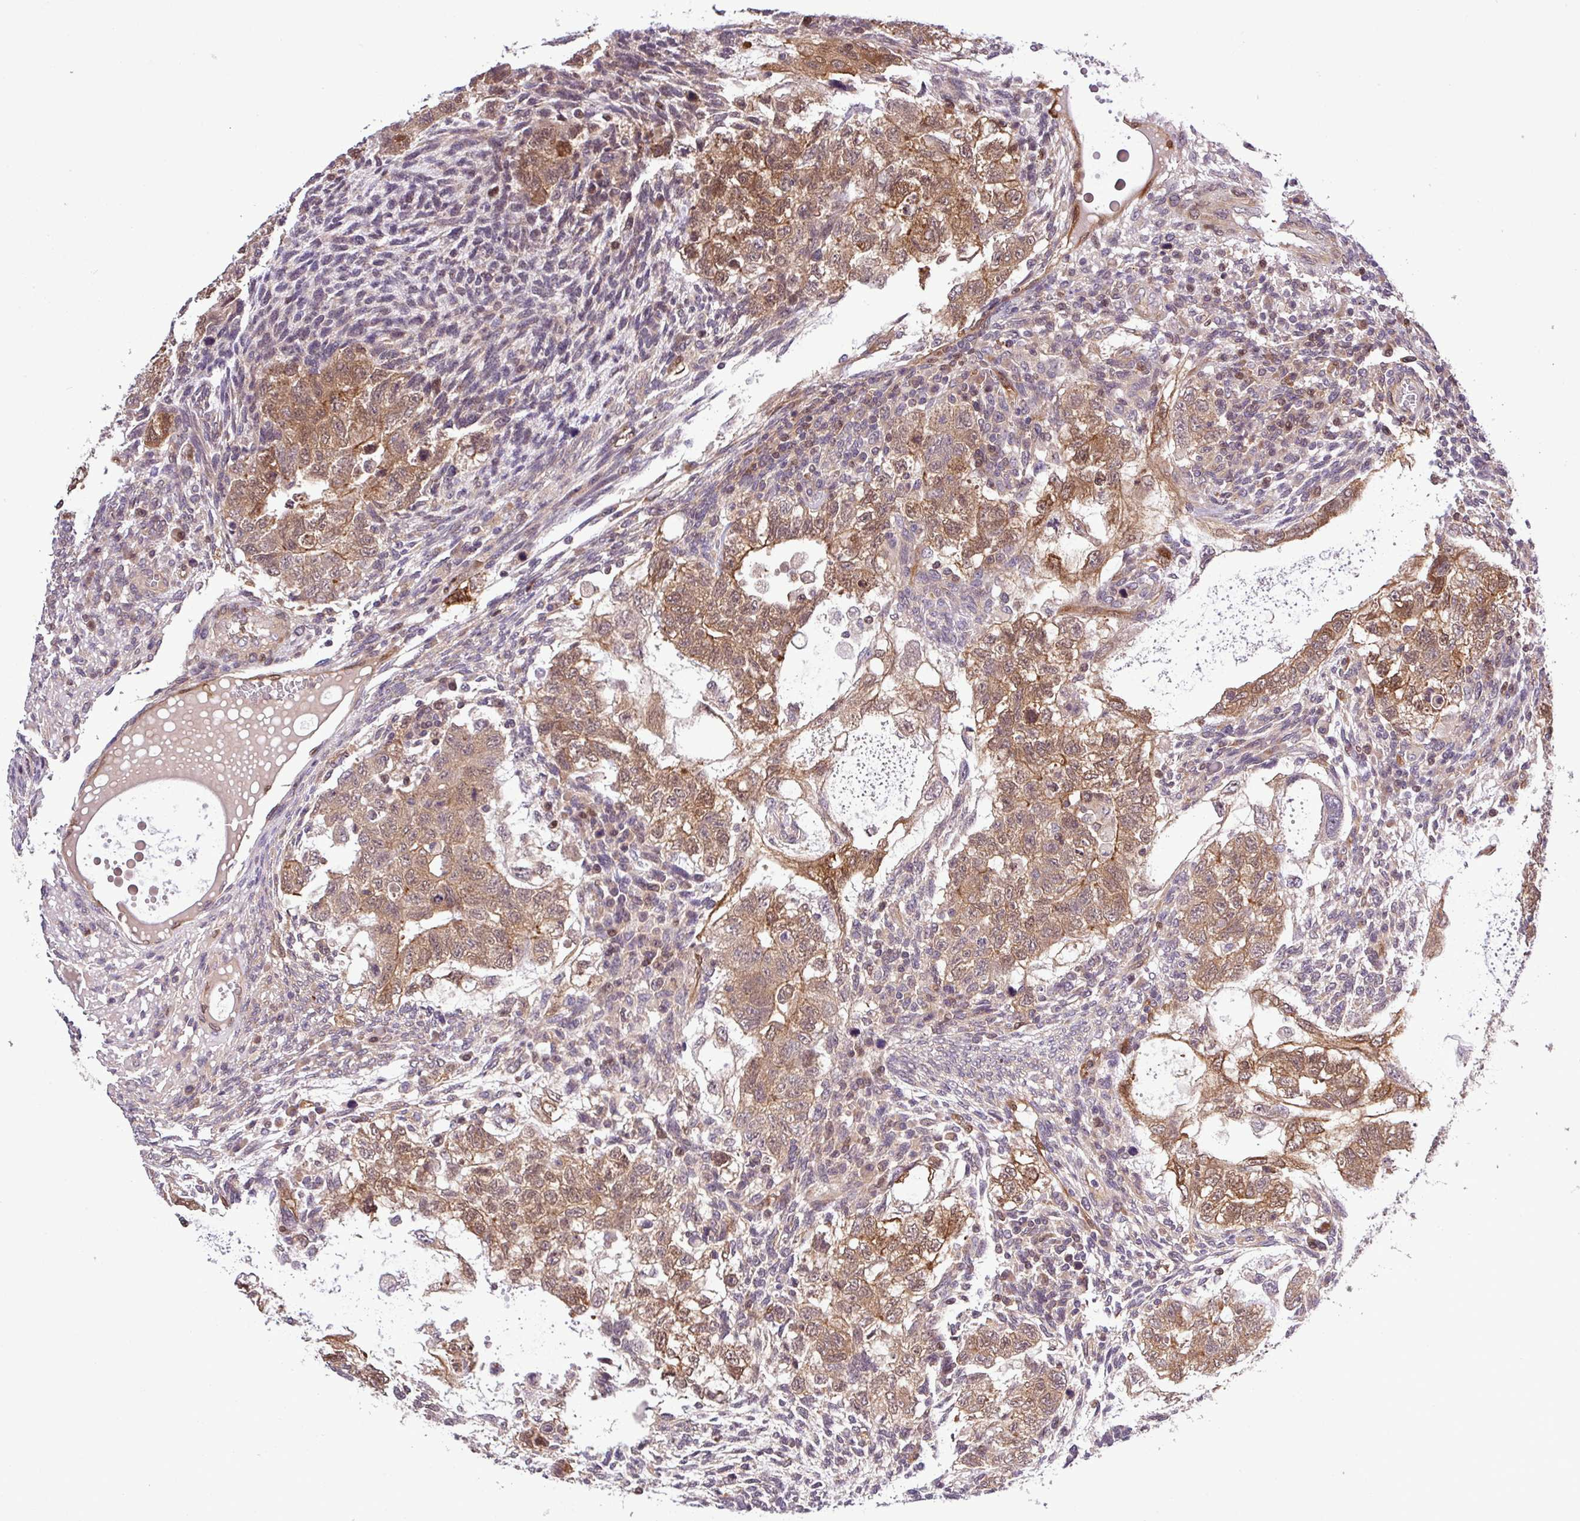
{"staining": {"intensity": "moderate", "quantity": ">75%", "location": "cytoplasmic/membranous,nuclear"}, "tissue": "testis cancer", "cell_type": "Tumor cells", "image_type": "cancer", "snomed": [{"axis": "morphology", "description": "Carcinoma, Embryonal, NOS"}, {"axis": "topography", "description": "Testis"}], "caption": "Tumor cells demonstrate moderate cytoplasmic/membranous and nuclear staining in about >75% of cells in testis cancer. The protein is shown in brown color, while the nuclei are stained blue.", "gene": "CARHSP1", "patient": {"sex": "male", "age": 37}}